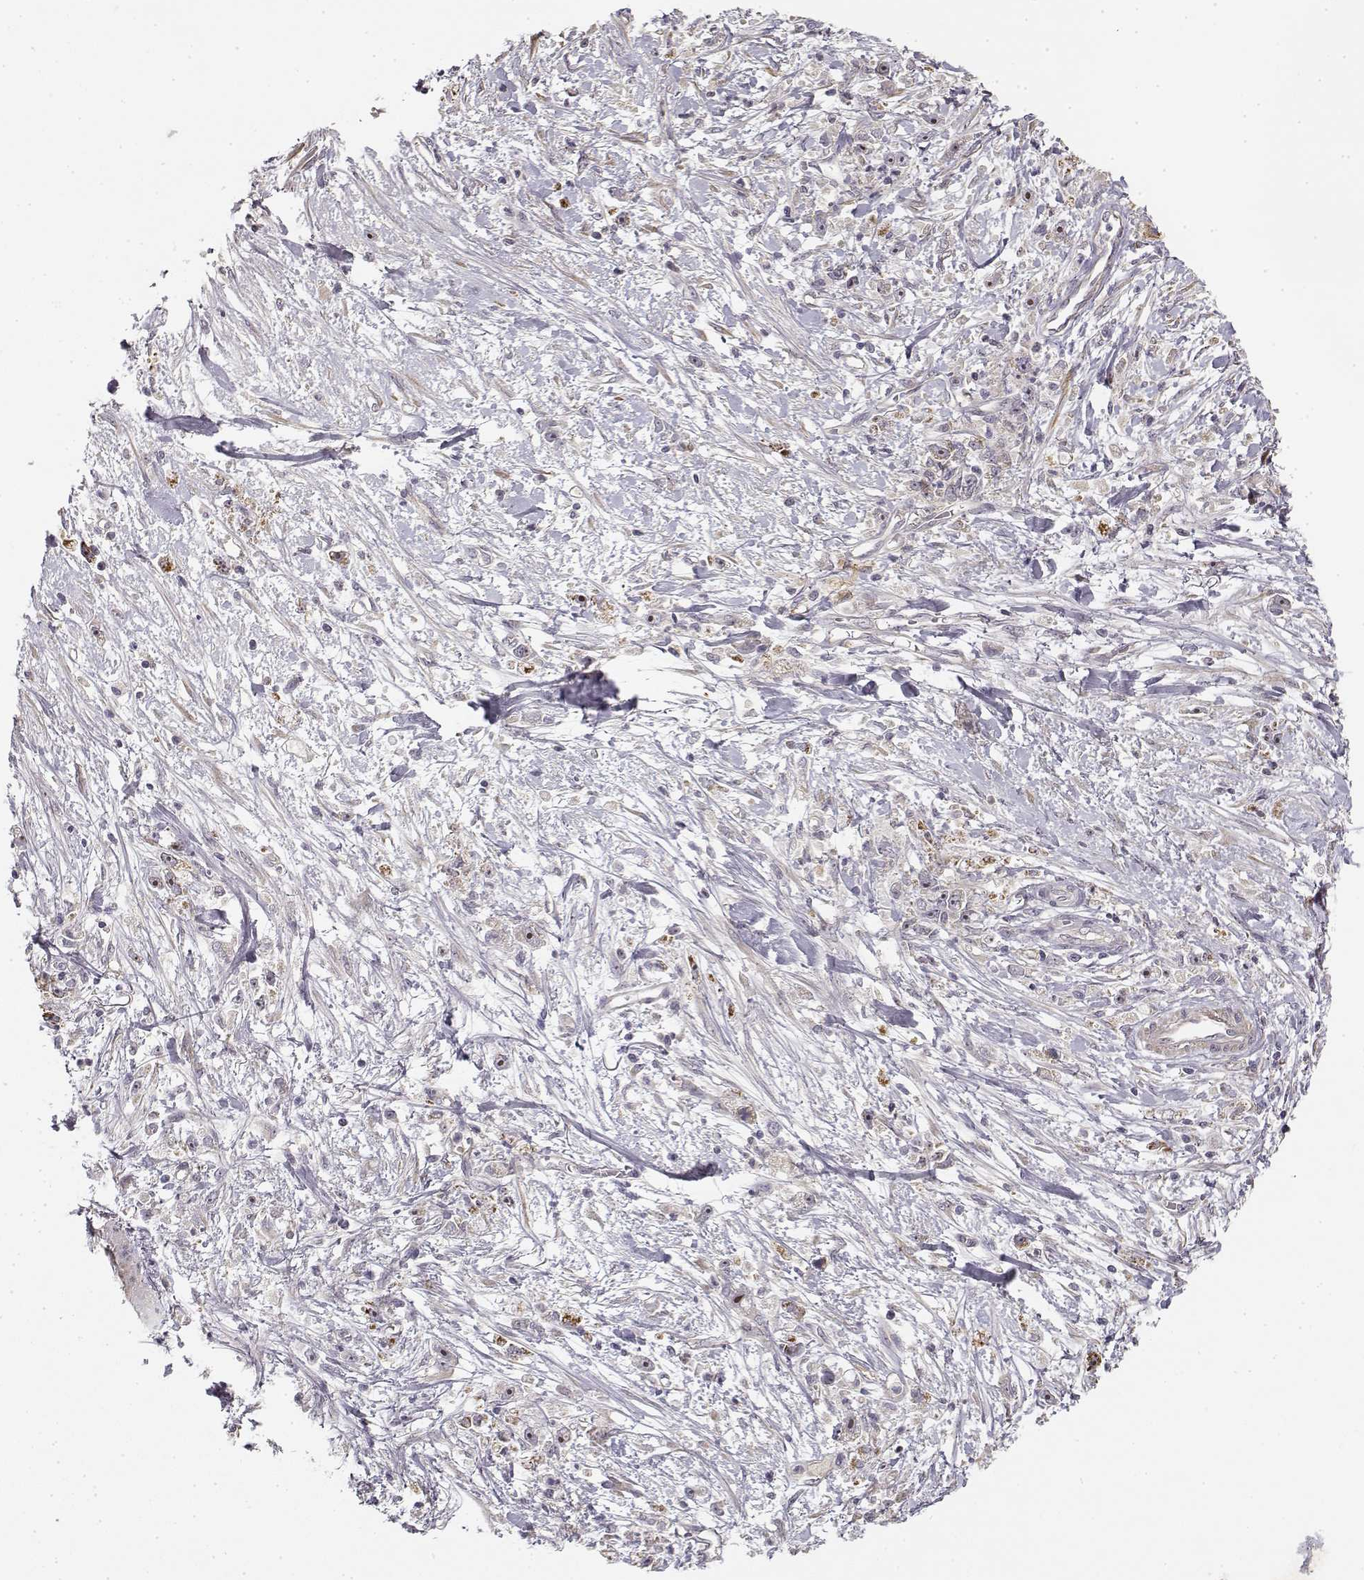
{"staining": {"intensity": "negative", "quantity": "none", "location": "none"}, "tissue": "stomach cancer", "cell_type": "Tumor cells", "image_type": "cancer", "snomed": [{"axis": "morphology", "description": "Adenocarcinoma, NOS"}, {"axis": "topography", "description": "Stomach"}], "caption": "Stomach cancer (adenocarcinoma) was stained to show a protein in brown. There is no significant positivity in tumor cells.", "gene": "MED12L", "patient": {"sex": "female", "age": 59}}